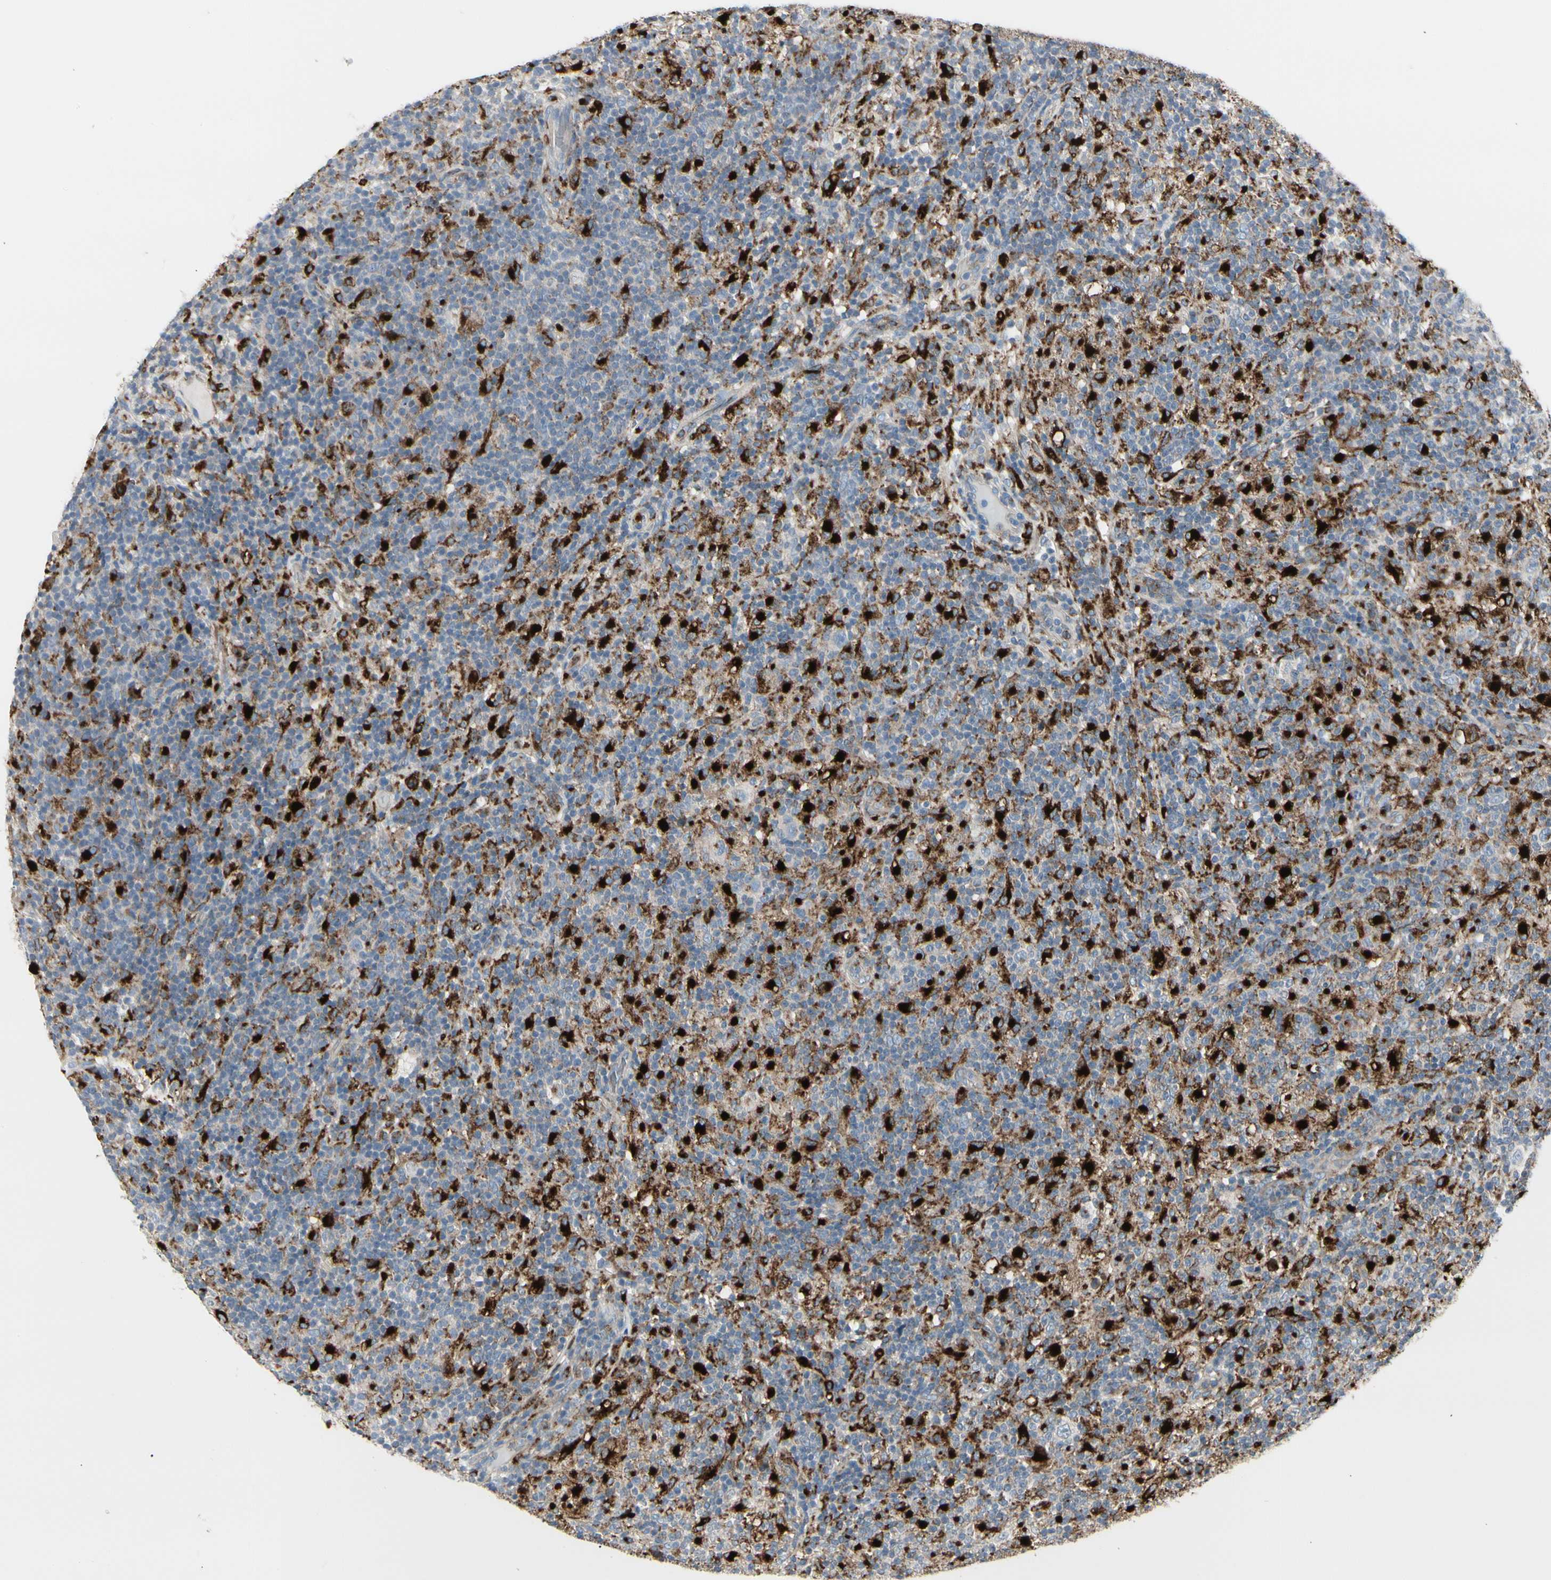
{"staining": {"intensity": "negative", "quantity": "none", "location": "none"}, "tissue": "lymphoma", "cell_type": "Tumor cells", "image_type": "cancer", "snomed": [{"axis": "morphology", "description": "Hodgkin's disease, NOS"}, {"axis": "topography", "description": "Lymph node"}], "caption": "A high-resolution histopathology image shows IHC staining of Hodgkin's disease, which demonstrates no significant positivity in tumor cells.", "gene": "ATP6V1B2", "patient": {"sex": "male", "age": 70}}